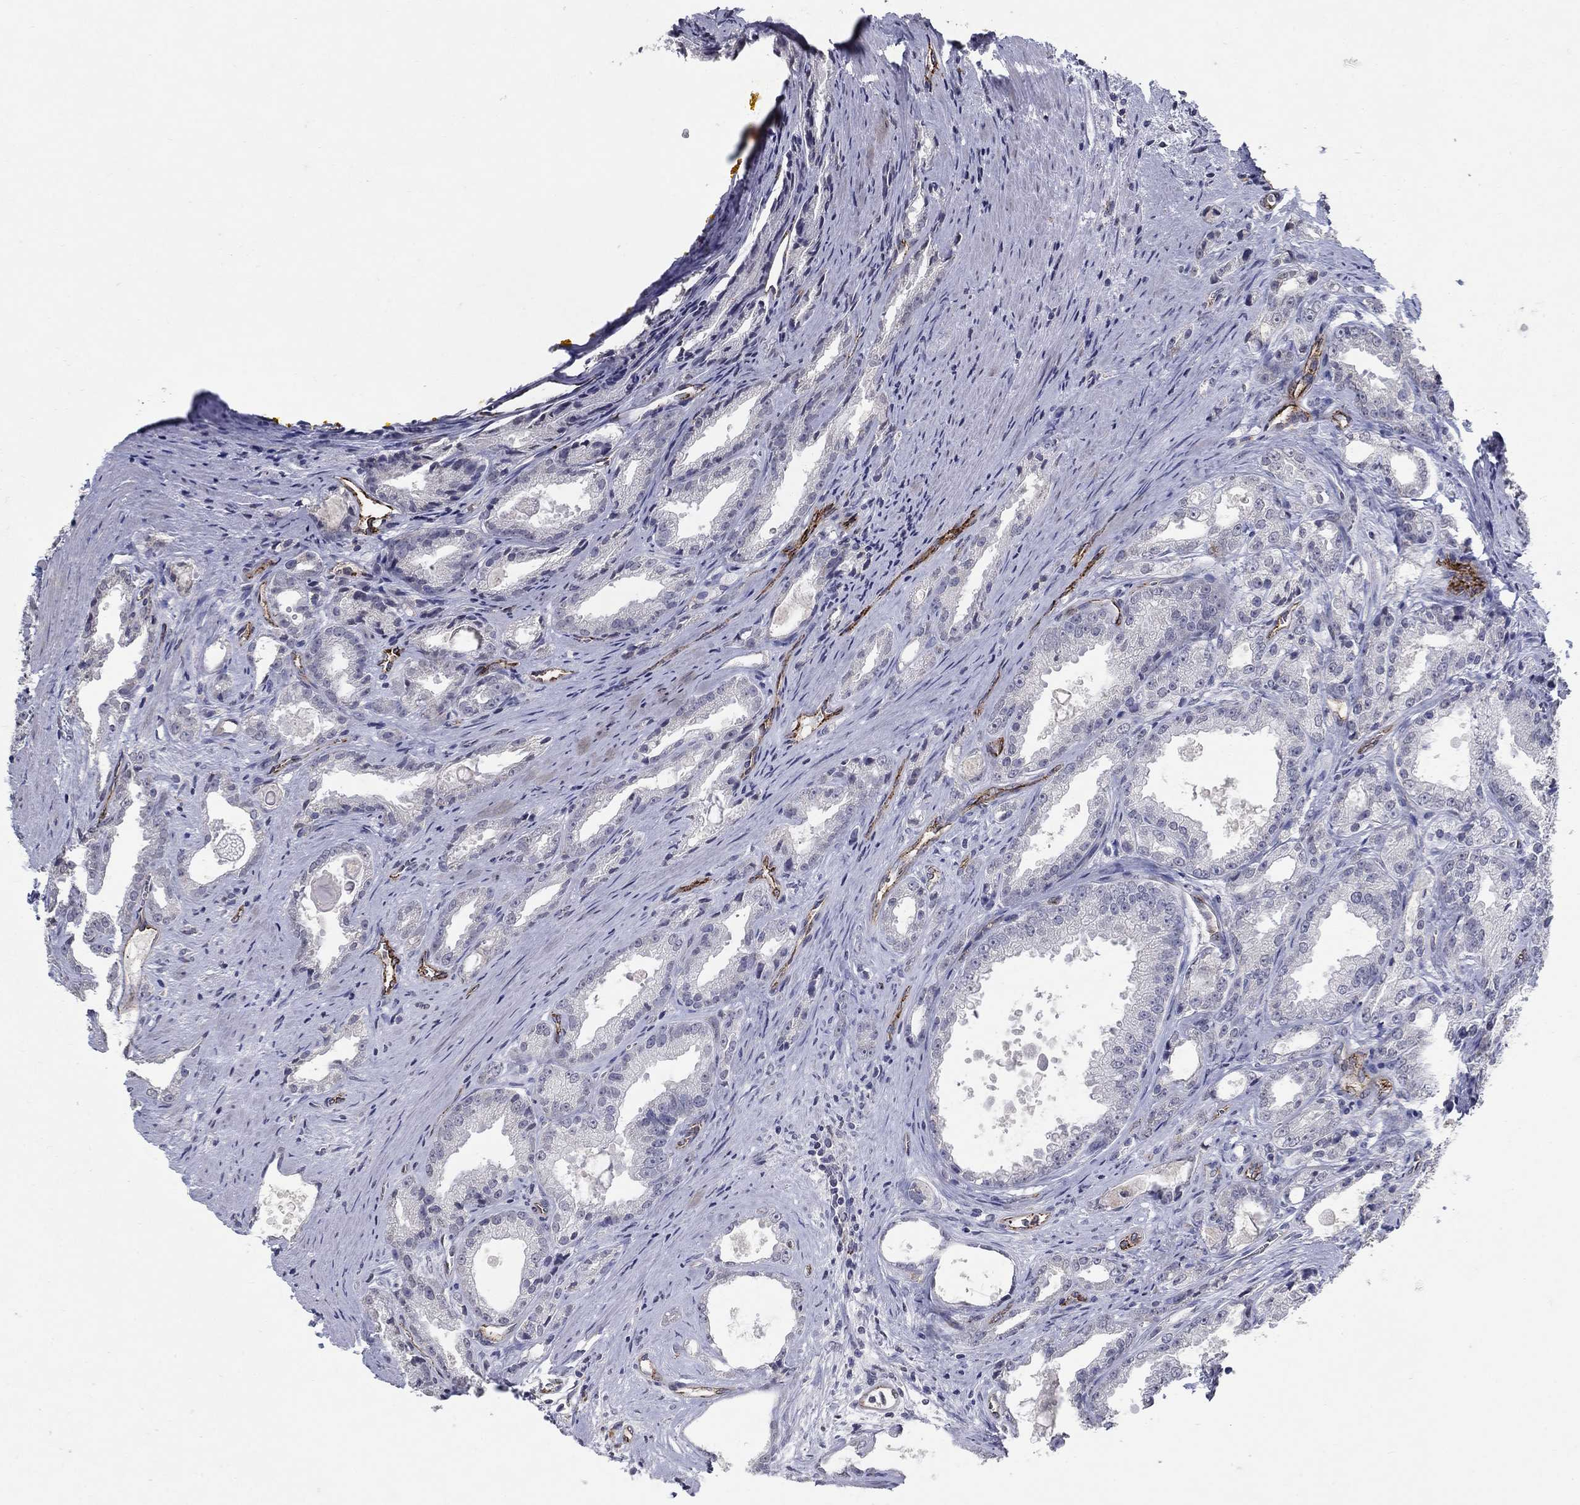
{"staining": {"intensity": "negative", "quantity": "none", "location": "none"}, "tissue": "prostate cancer", "cell_type": "Tumor cells", "image_type": "cancer", "snomed": [{"axis": "morphology", "description": "Adenocarcinoma, NOS"}, {"axis": "morphology", "description": "Adenocarcinoma, High grade"}, {"axis": "topography", "description": "Prostate"}], "caption": "Adenocarcinoma (prostate) stained for a protein using immunohistochemistry displays no staining tumor cells.", "gene": "TINAG", "patient": {"sex": "male", "age": 70}}